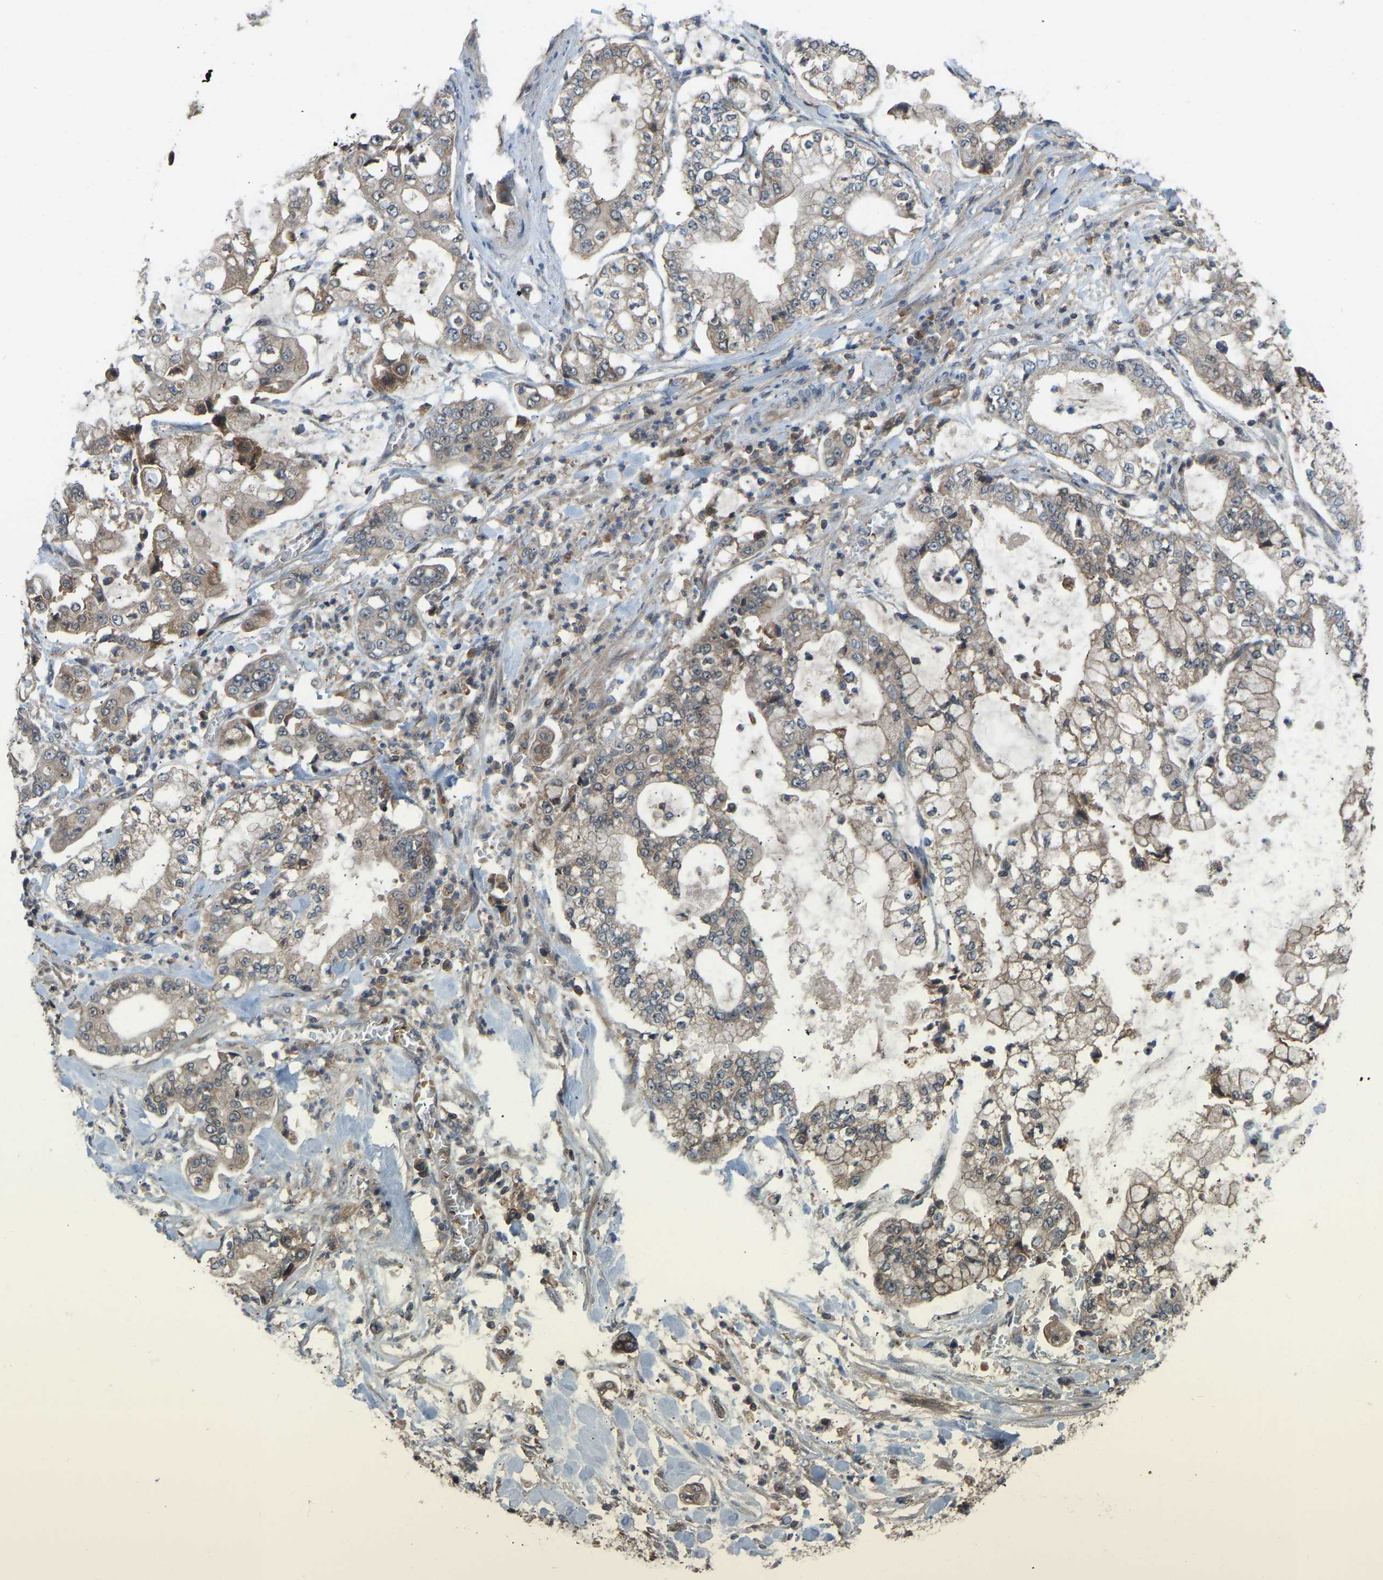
{"staining": {"intensity": "weak", "quantity": "25%-75%", "location": "cytoplasmic/membranous"}, "tissue": "stomach cancer", "cell_type": "Tumor cells", "image_type": "cancer", "snomed": [{"axis": "morphology", "description": "Adenocarcinoma, NOS"}, {"axis": "topography", "description": "Stomach"}], "caption": "Immunohistochemistry (IHC) of human stomach cancer (adenocarcinoma) reveals low levels of weak cytoplasmic/membranous expression in about 25%-75% of tumor cells.", "gene": "ZNF71", "patient": {"sex": "male", "age": 76}}